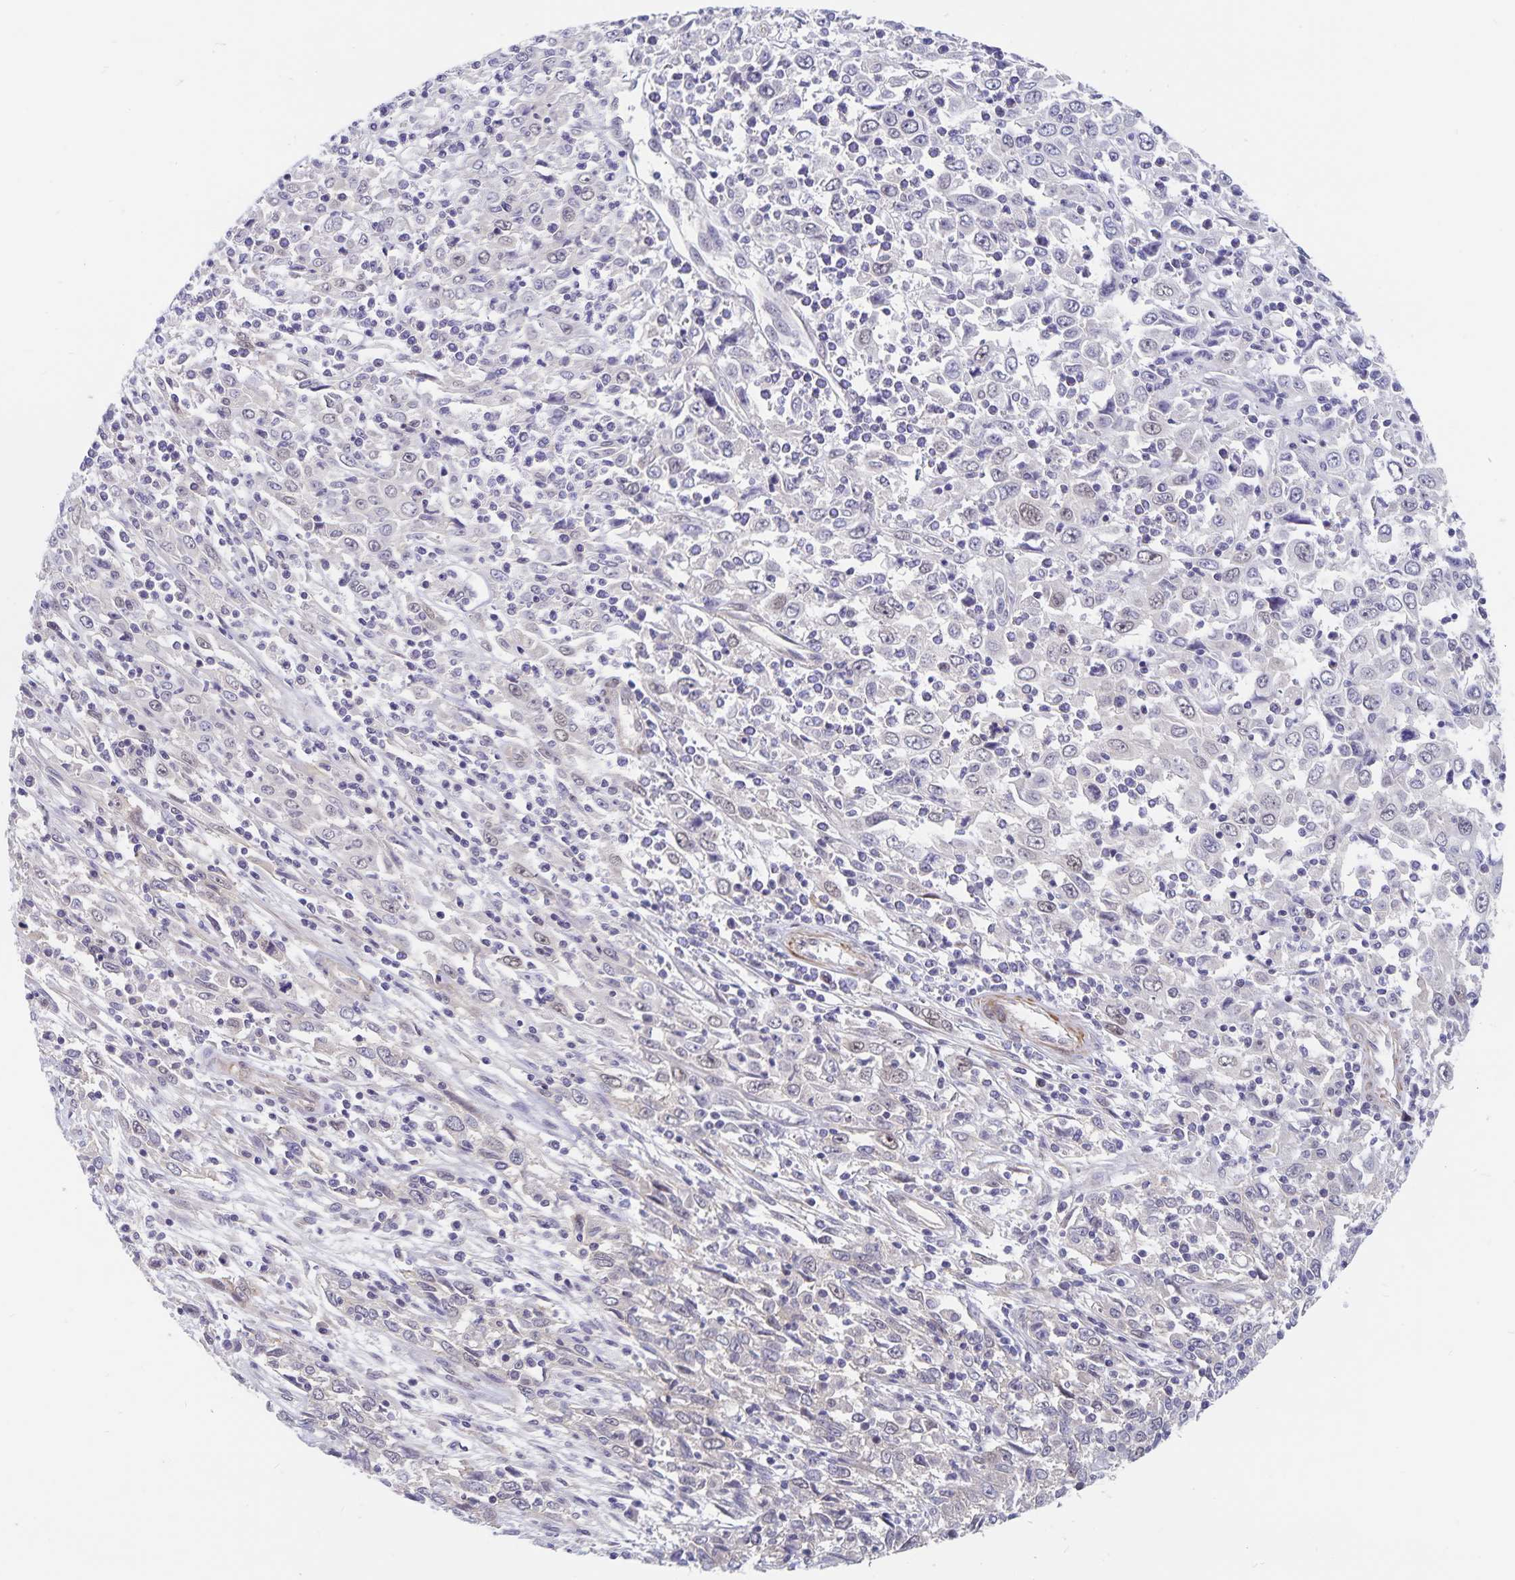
{"staining": {"intensity": "weak", "quantity": "<25%", "location": "nuclear"}, "tissue": "cervical cancer", "cell_type": "Tumor cells", "image_type": "cancer", "snomed": [{"axis": "morphology", "description": "Adenocarcinoma, NOS"}, {"axis": "topography", "description": "Cervix"}], "caption": "This is a photomicrograph of immunohistochemistry staining of cervical cancer, which shows no positivity in tumor cells.", "gene": "BAG6", "patient": {"sex": "female", "age": 40}}